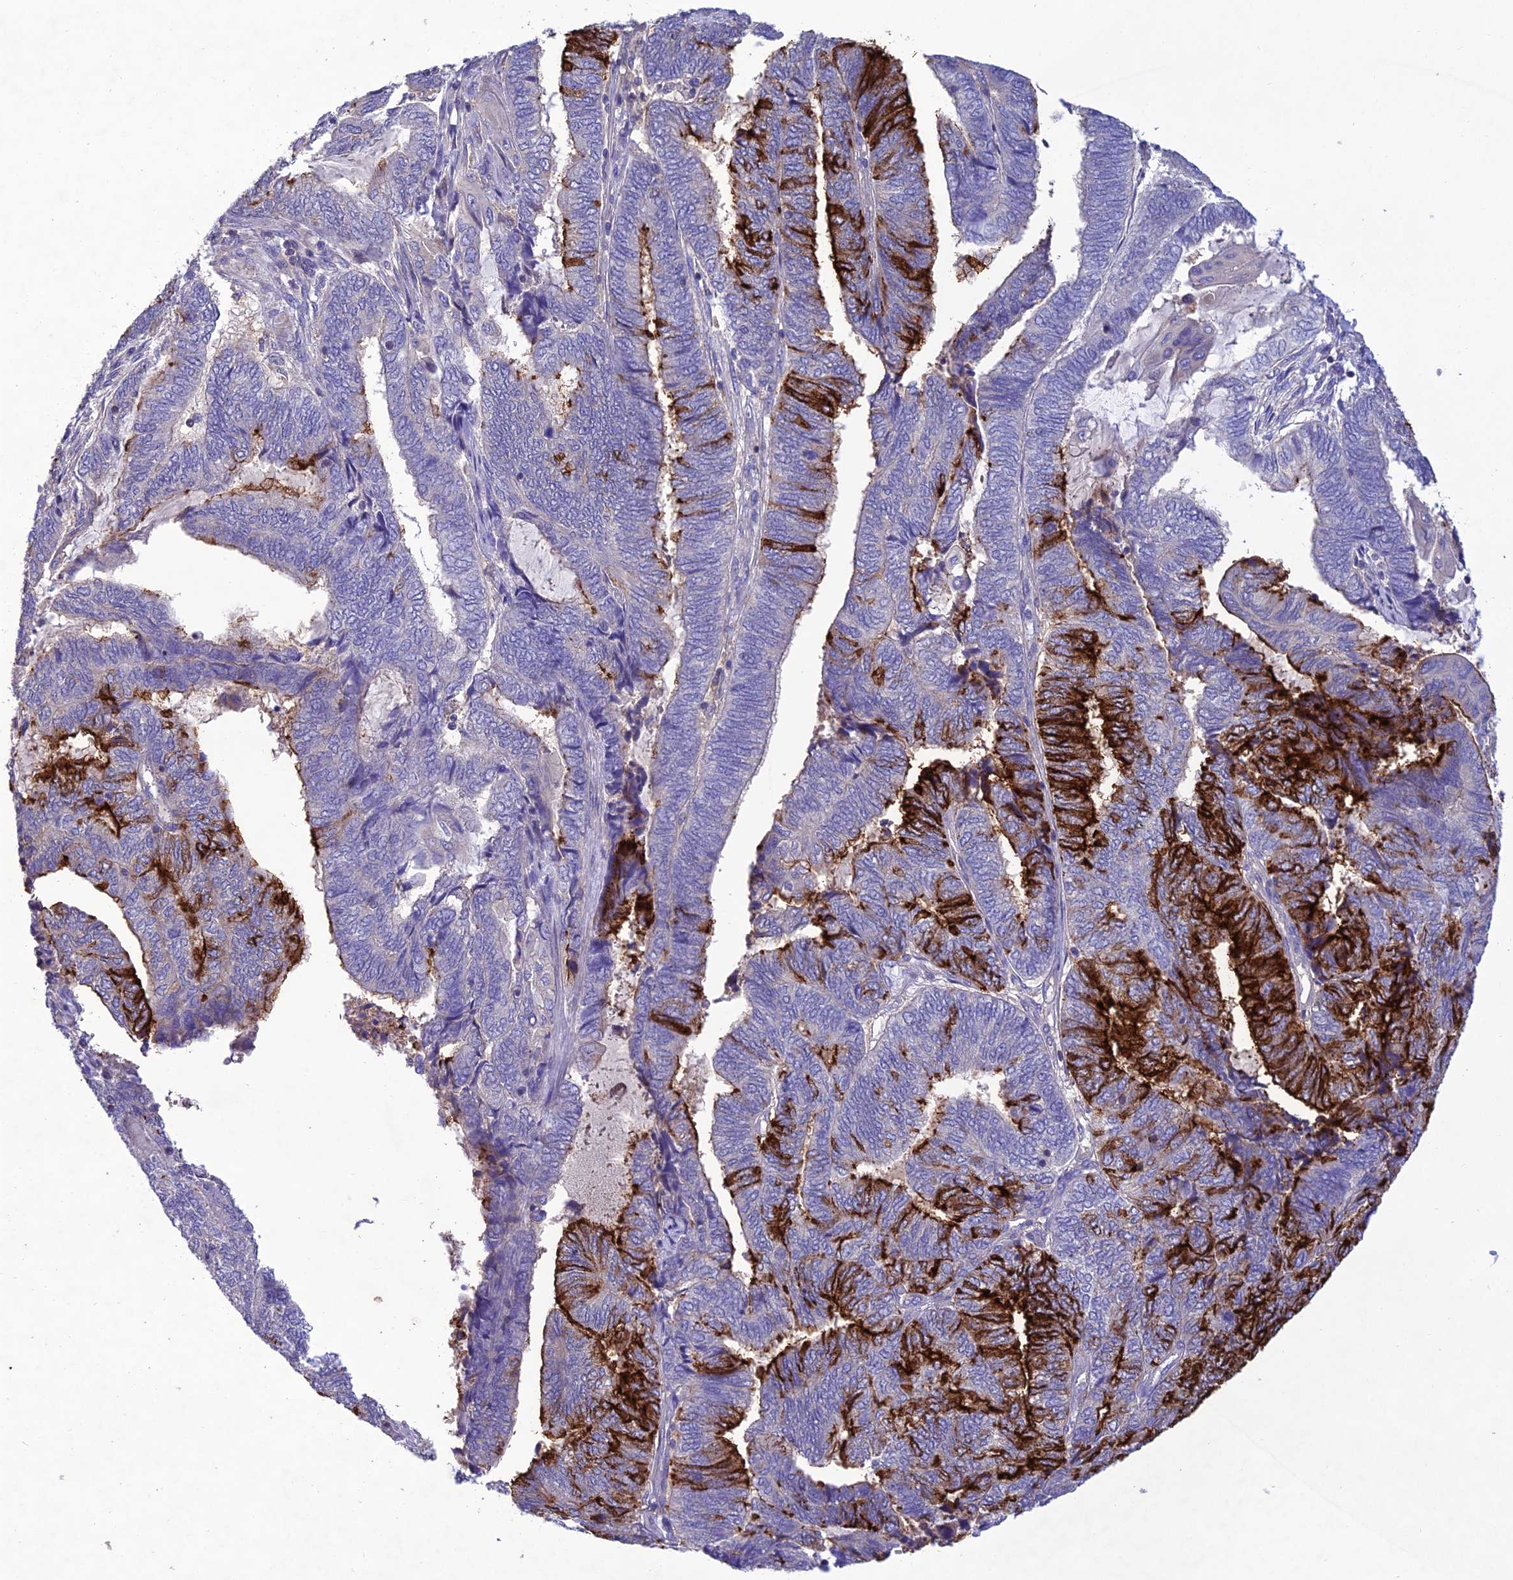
{"staining": {"intensity": "strong", "quantity": "<25%", "location": "cytoplasmic/membranous"}, "tissue": "endometrial cancer", "cell_type": "Tumor cells", "image_type": "cancer", "snomed": [{"axis": "morphology", "description": "Adenocarcinoma, NOS"}, {"axis": "topography", "description": "Uterus"}, {"axis": "topography", "description": "Endometrium"}], "caption": "A brown stain shows strong cytoplasmic/membranous positivity of a protein in human endometrial cancer (adenocarcinoma) tumor cells.", "gene": "SNX24", "patient": {"sex": "female", "age": 70}}